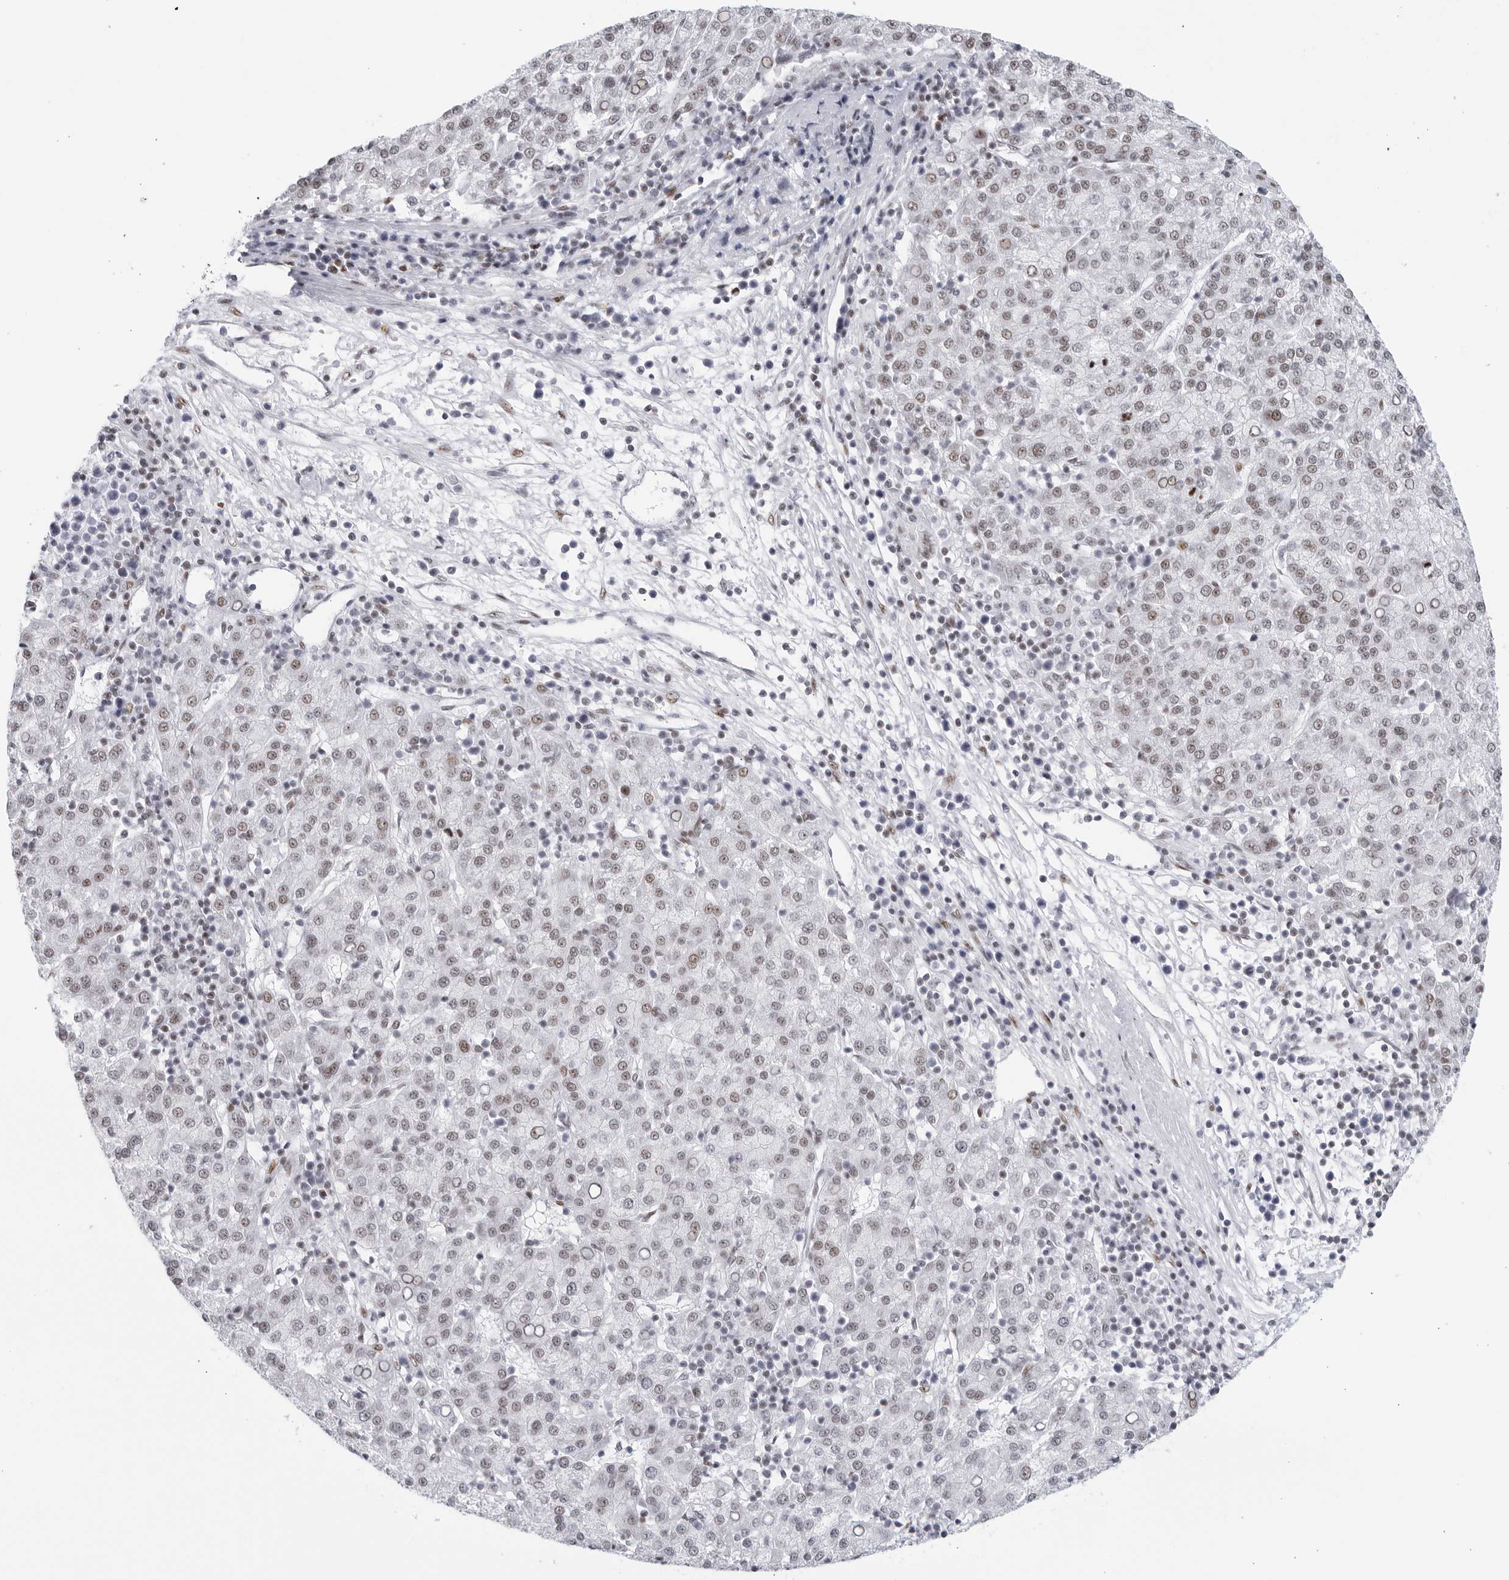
{"staining": {"intensity": "moderate", "quantity": ">75%", "location": "nuclear"}, "tissue": "liver cancer", "cell_type": "Tumor cells", "image_type": "cancer", "snomed": [{"axis": "morphology", "description": "Carcinoma, Hepatocellular, NOS"}, {"axis": "topography", "description": "Liver"}], "caption": "DAB (3,3'-diaminobenzidine) immunohistochemical staining of liver hepatocellular carcinoma shows moderate nuclear protein expression in approximately >75% of tumor cells.", "gene": "HP1BP3", "patient": {"sex": "female", "age": 58}}